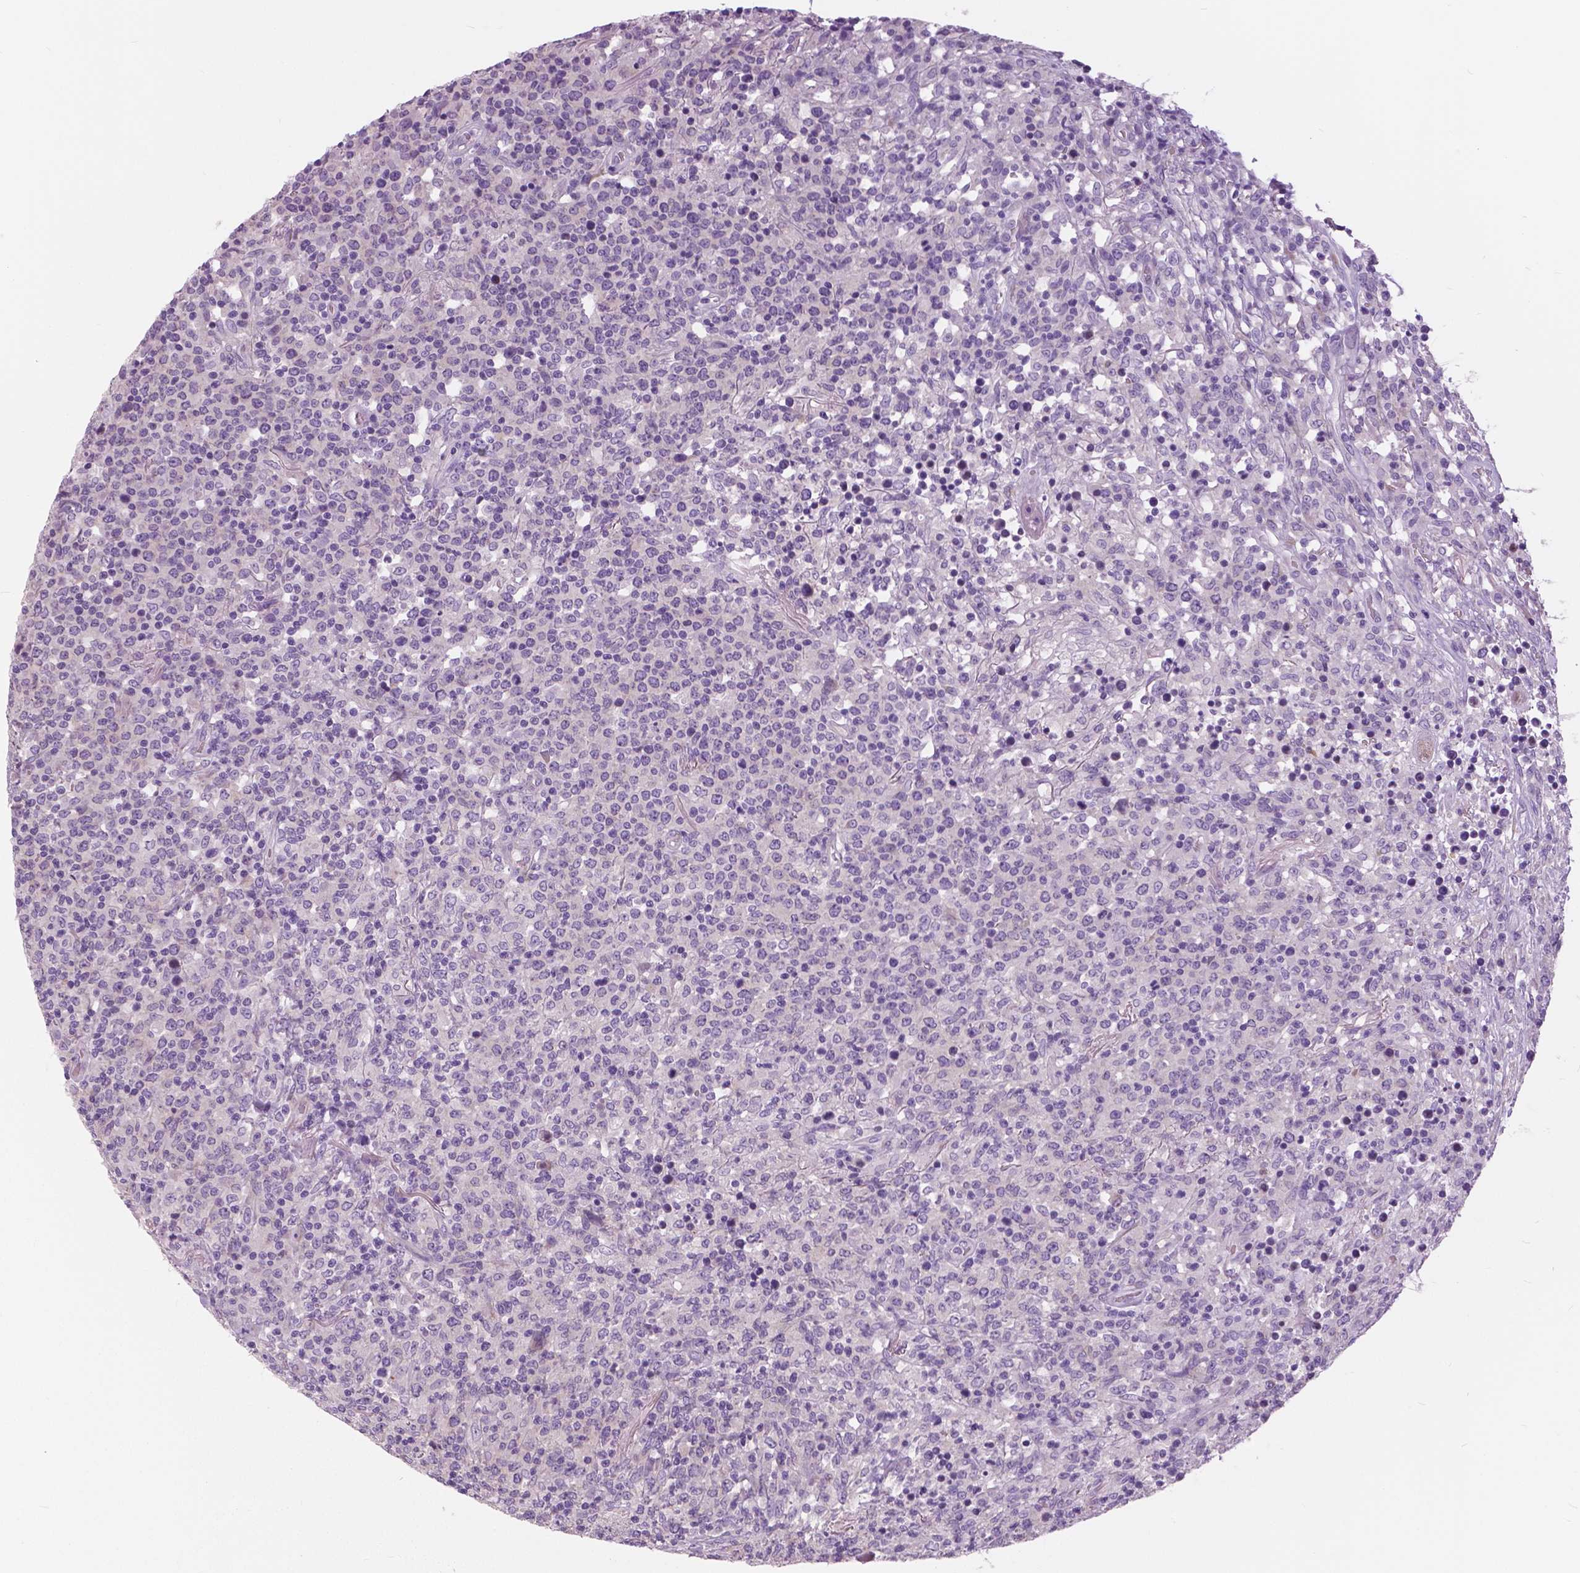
{"staining": {"intensity": "negative", "quantity": "none", "location": "none"}, "tissue": "lymphoma", "cell_type": "Tumor cells", "image_type": "cancer", "snomed": [{"axis": "morphology", "description": "Malignant lymphoma, non-Hodgkin's type, High grade"}, {"axis": "topography", "description": "Lung"}], "caption": "This photomicrograph is of lymphoma stained with IHC to label a protein in brown with the nuclei are counter-stained blue. There is no staining in tumor cells.", "gene": "SERPINI1", "patient": {"sex": "male", "age": 79}}